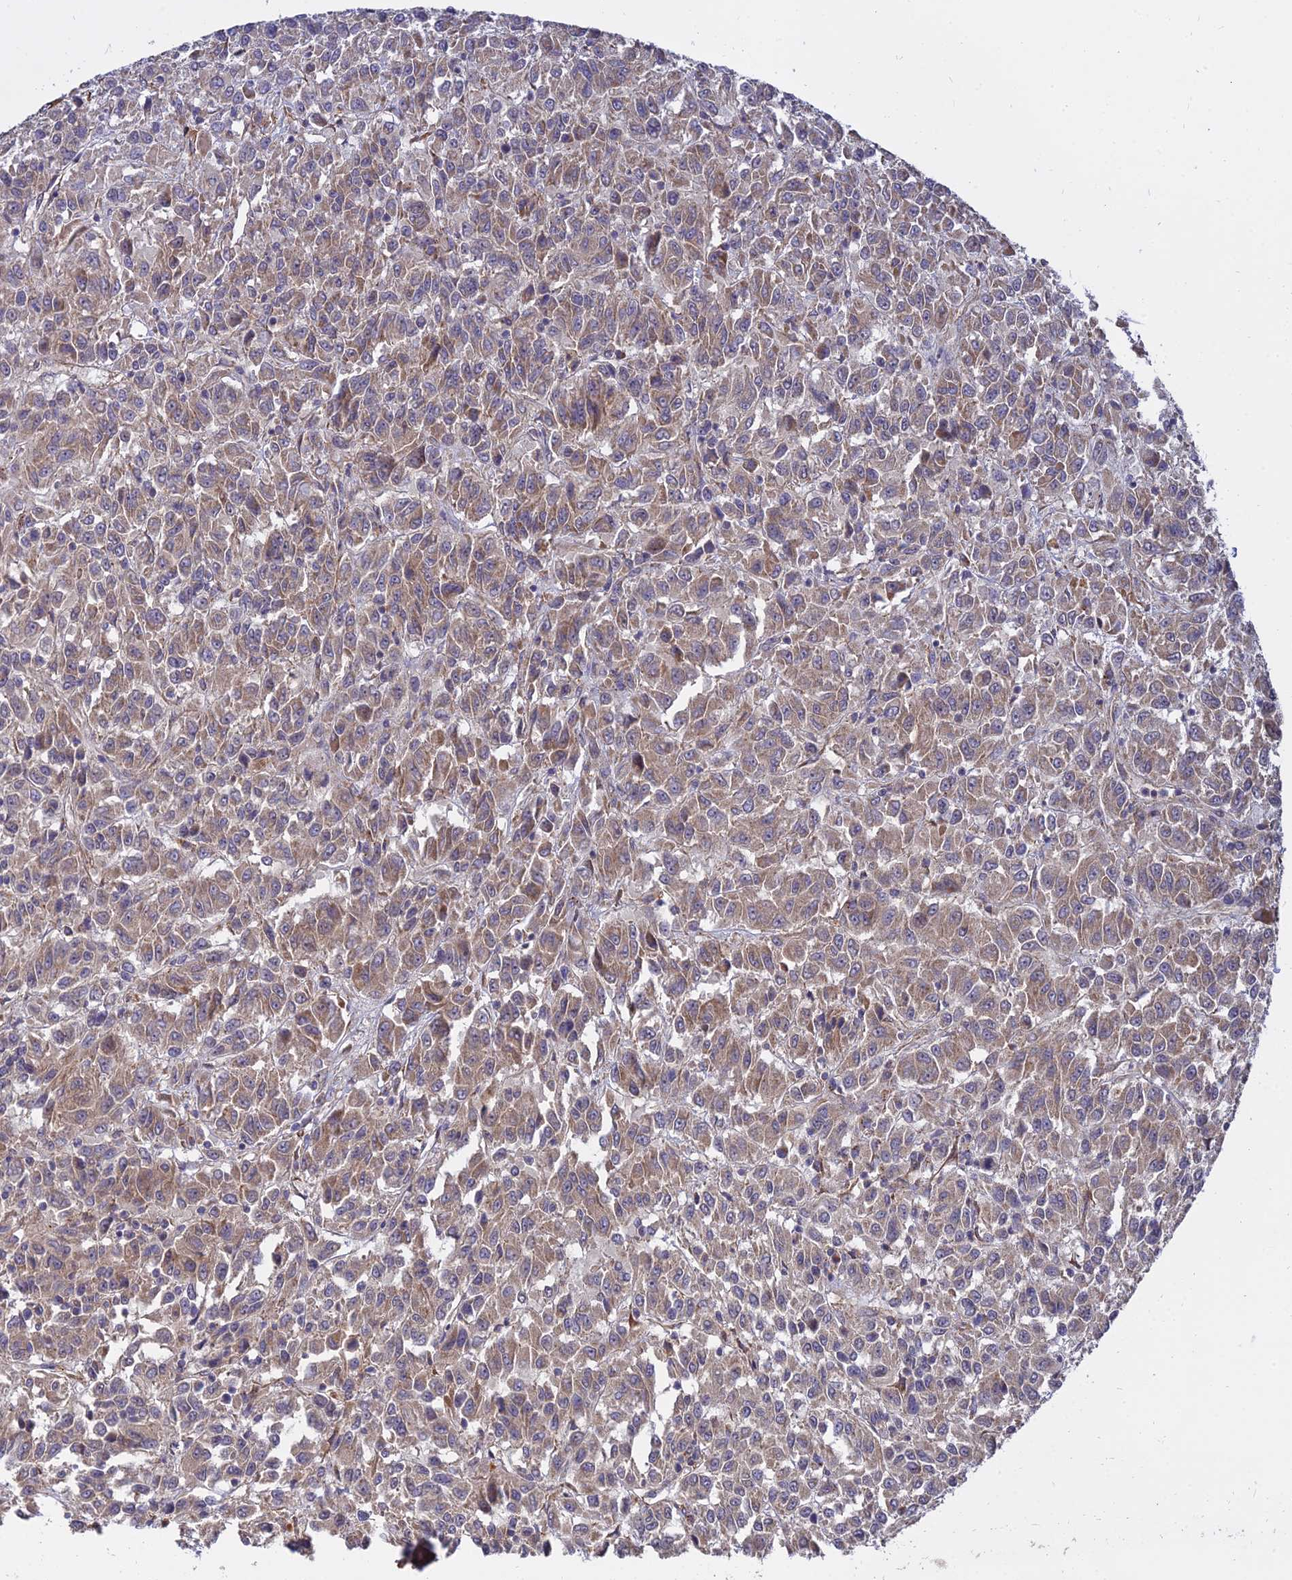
{"staining": {"intensity": "moderate", "quantity": ">75%", "location": "cytoplasmic/membranous"}, "tissue": "melanoma", "cell_type": "Tumor cells", "image_type": "cancer", "snomed": [{"axis": "morphology", "description": "Malignant melanoma, Metastatic site"}, {"axis": "topography", "description": "Lung"}], "caption": "A medium amount of moderate cytoplasmic/membranous expression is appreciated in approximately >75% of tumor cells in melanoma tissue.", "gene": "ARL8B", "patient": {"sex": "male", "age": 64}}